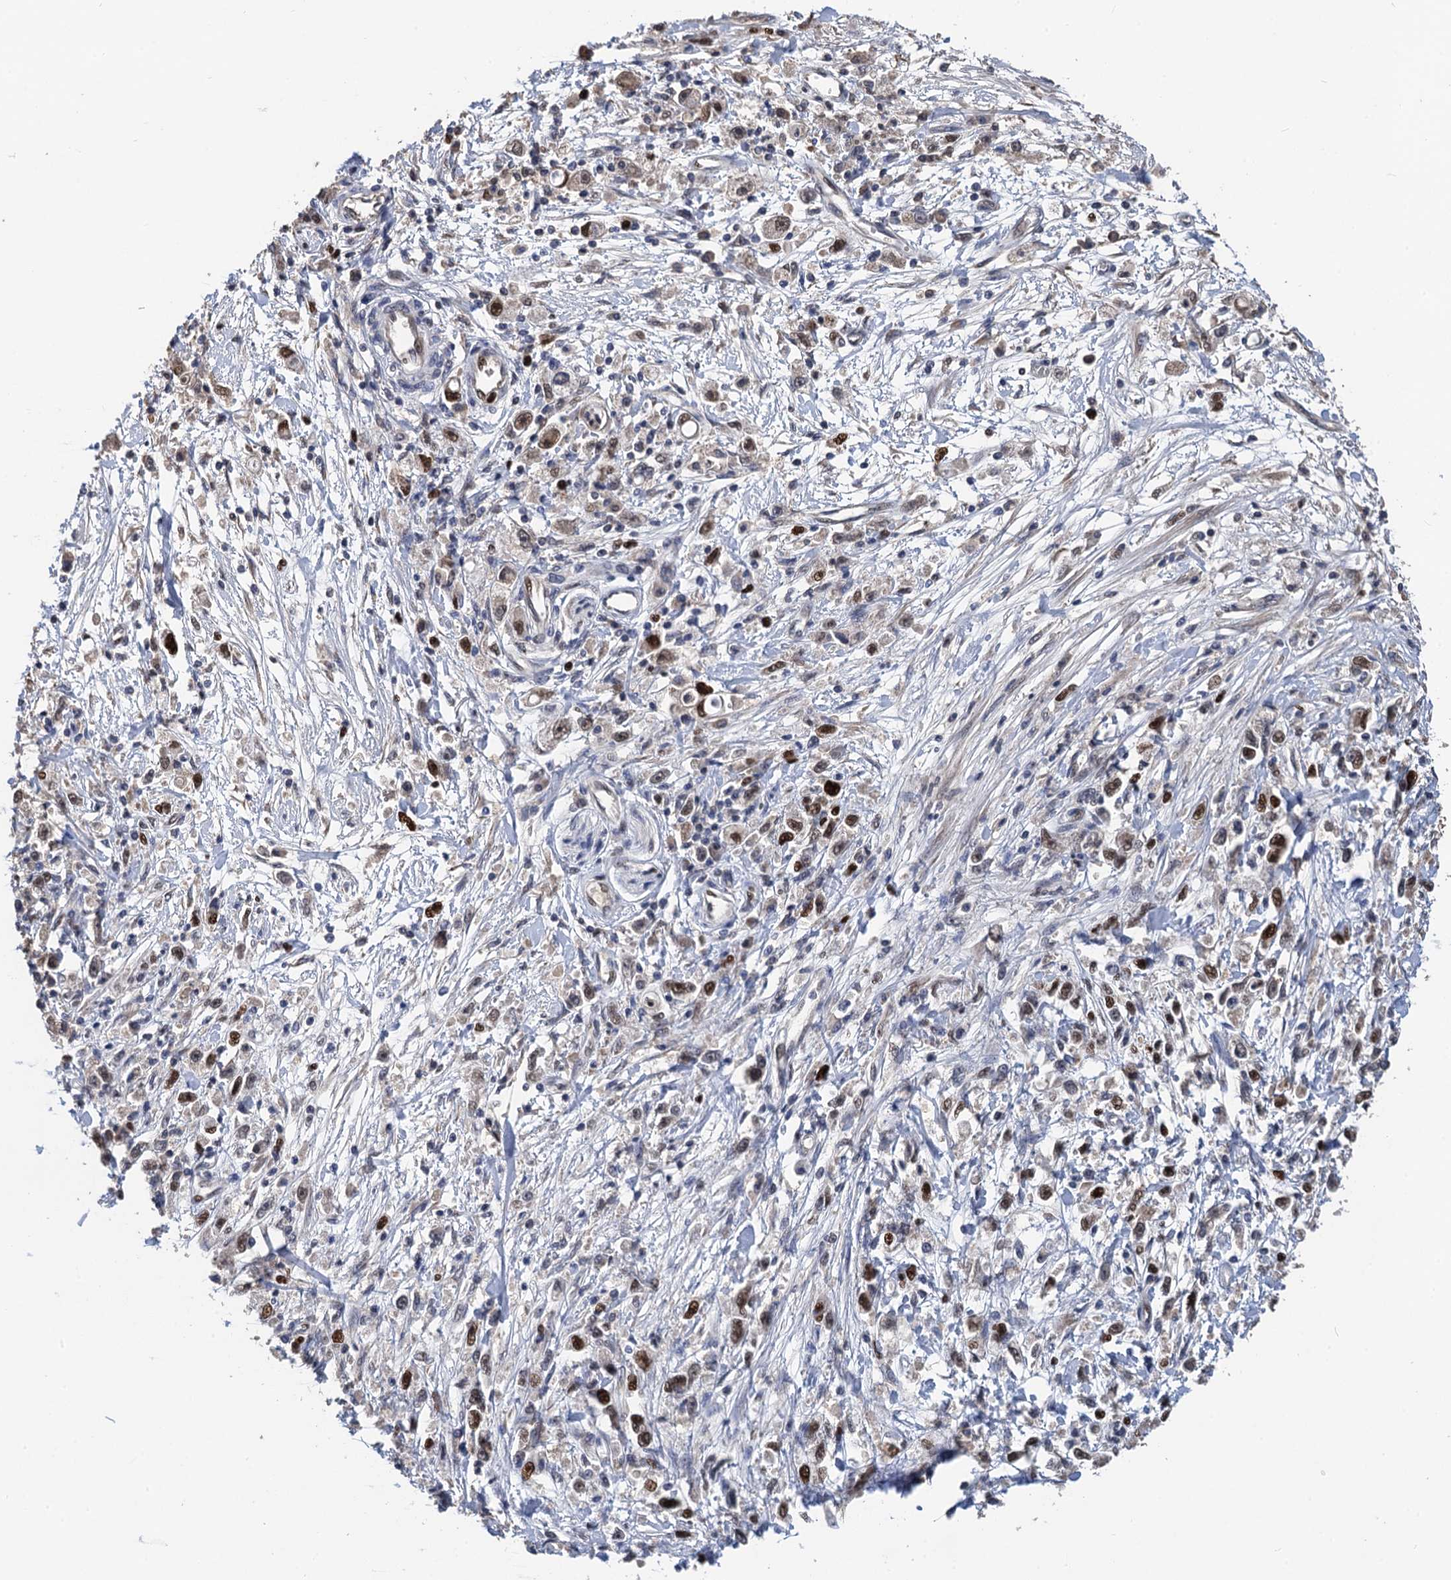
{"staining": {"intensity": "moderate", "quantity": ">75%", "location": "nuclear"}, "tissue": "stomach cancer", "cell_type": "Tumor cells", "image_type": "cancer", "snomed": [{"axis": "morphology", "description": "Adenocarcinoma, NOS"}, {"axis": "topography", "description": "Stomach"}], "caption": "A high-resolution histopathology image shows IHC staining of stomach adenocarcinoma, which exhibits moderate nuclear expression in about >75% of tumor cells. (brown staining indicates protein expression, while blue staining denotes nuclei).", "gene": "TSEN34", "patient": {"sex": "female", "age": 59}}